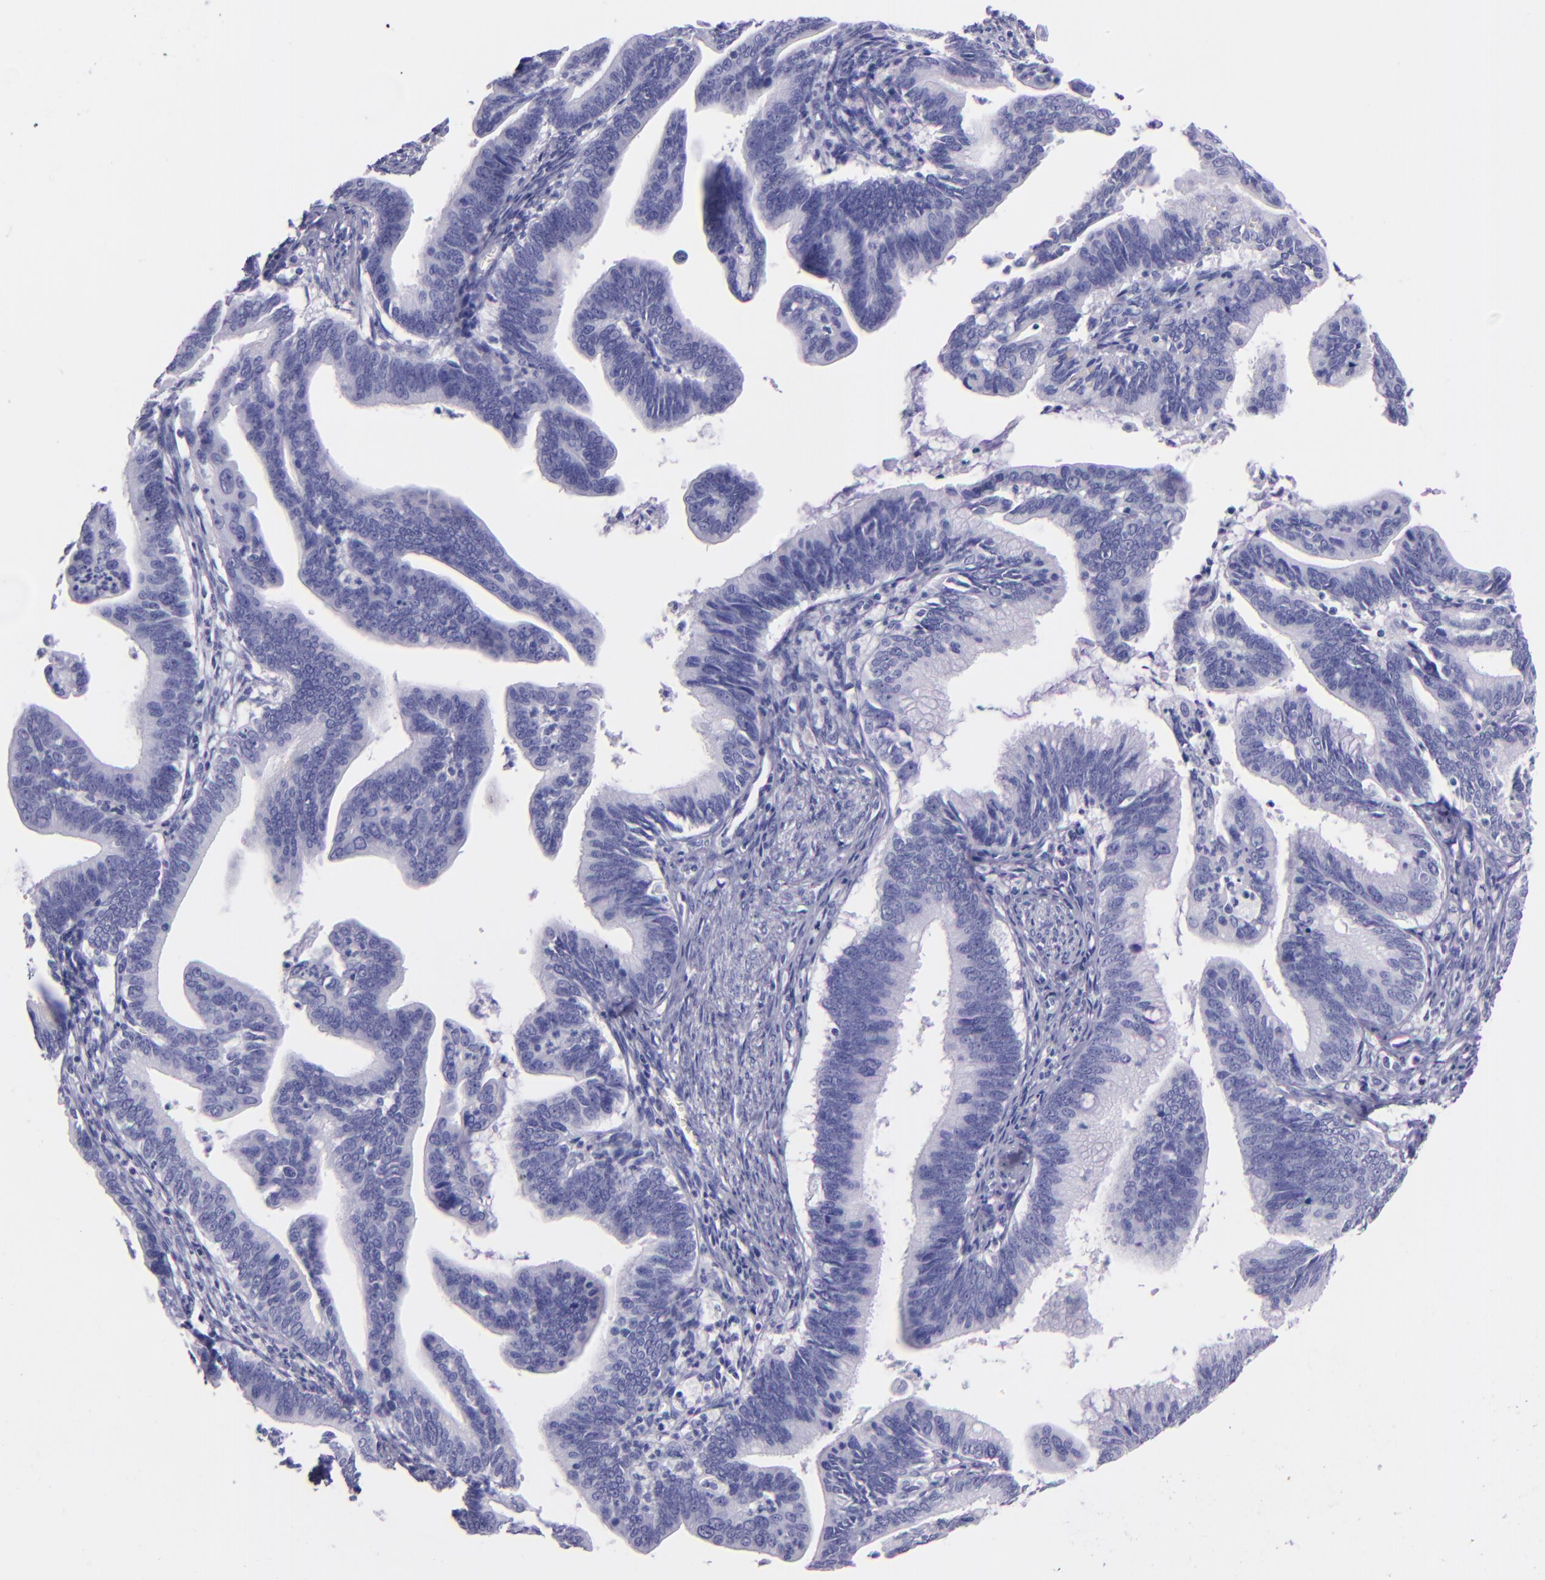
{"staining": {"intensity": "negative", "quantity": "none", "location": "none"}, "tissue": "cervical cancer", "cell_type": "Tumor cells", "image_type": "cancer", "snomed": [{"axis": "morphology", "description": "Adenocarcinoma, NOS"}, {"axis": "topography", "description": "Cervix"}], "caption": "Micrograph shows no significant protein positivity in tumor cells of cervical cancer.", "gene": "SFTPA2", "patient": {"sex": "female", "age": 47}}